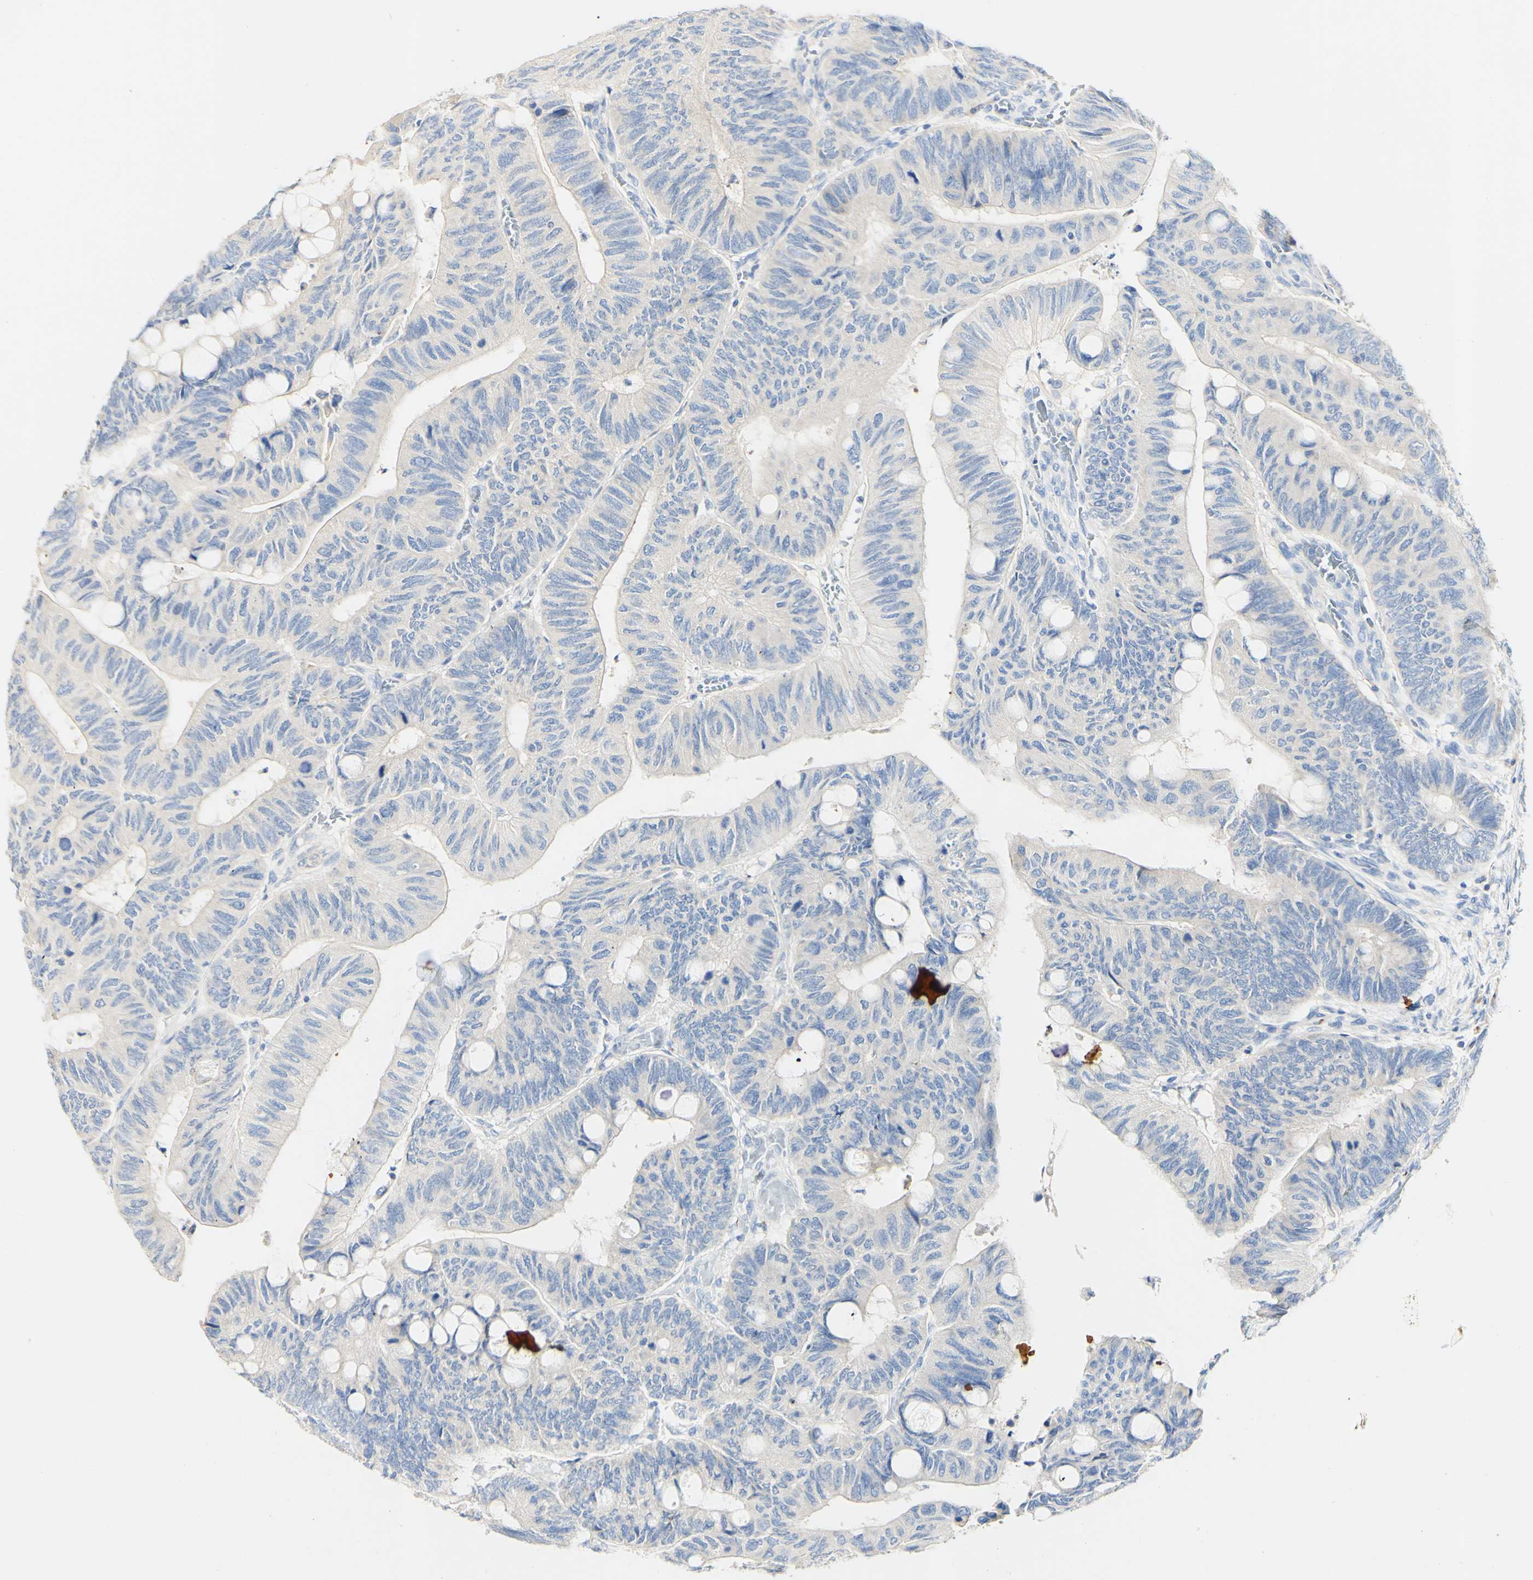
{"staining": {"intensity": "negative", "quantity": "none", "location": "none"}, "tissue": "colorectal cancer", "cell_type": "Tumor cells", "image_type": "cancer", "snomed": [{"axis": "morphology", "description": "Normal tissue, NOS"}, {"axis": "morphology", "description": "Adenocarcinoma, NOS"}, {"axis": "topography", "description": "Rectum"}, {"axis": "topography", "description": "Peripheral nerve tissue"}], "caption": "Tumor cells show no significant expression in adenocarcinoma (colorectal).", "gene": "FGF4", "patient": {"sex": "male", "age": 92}}